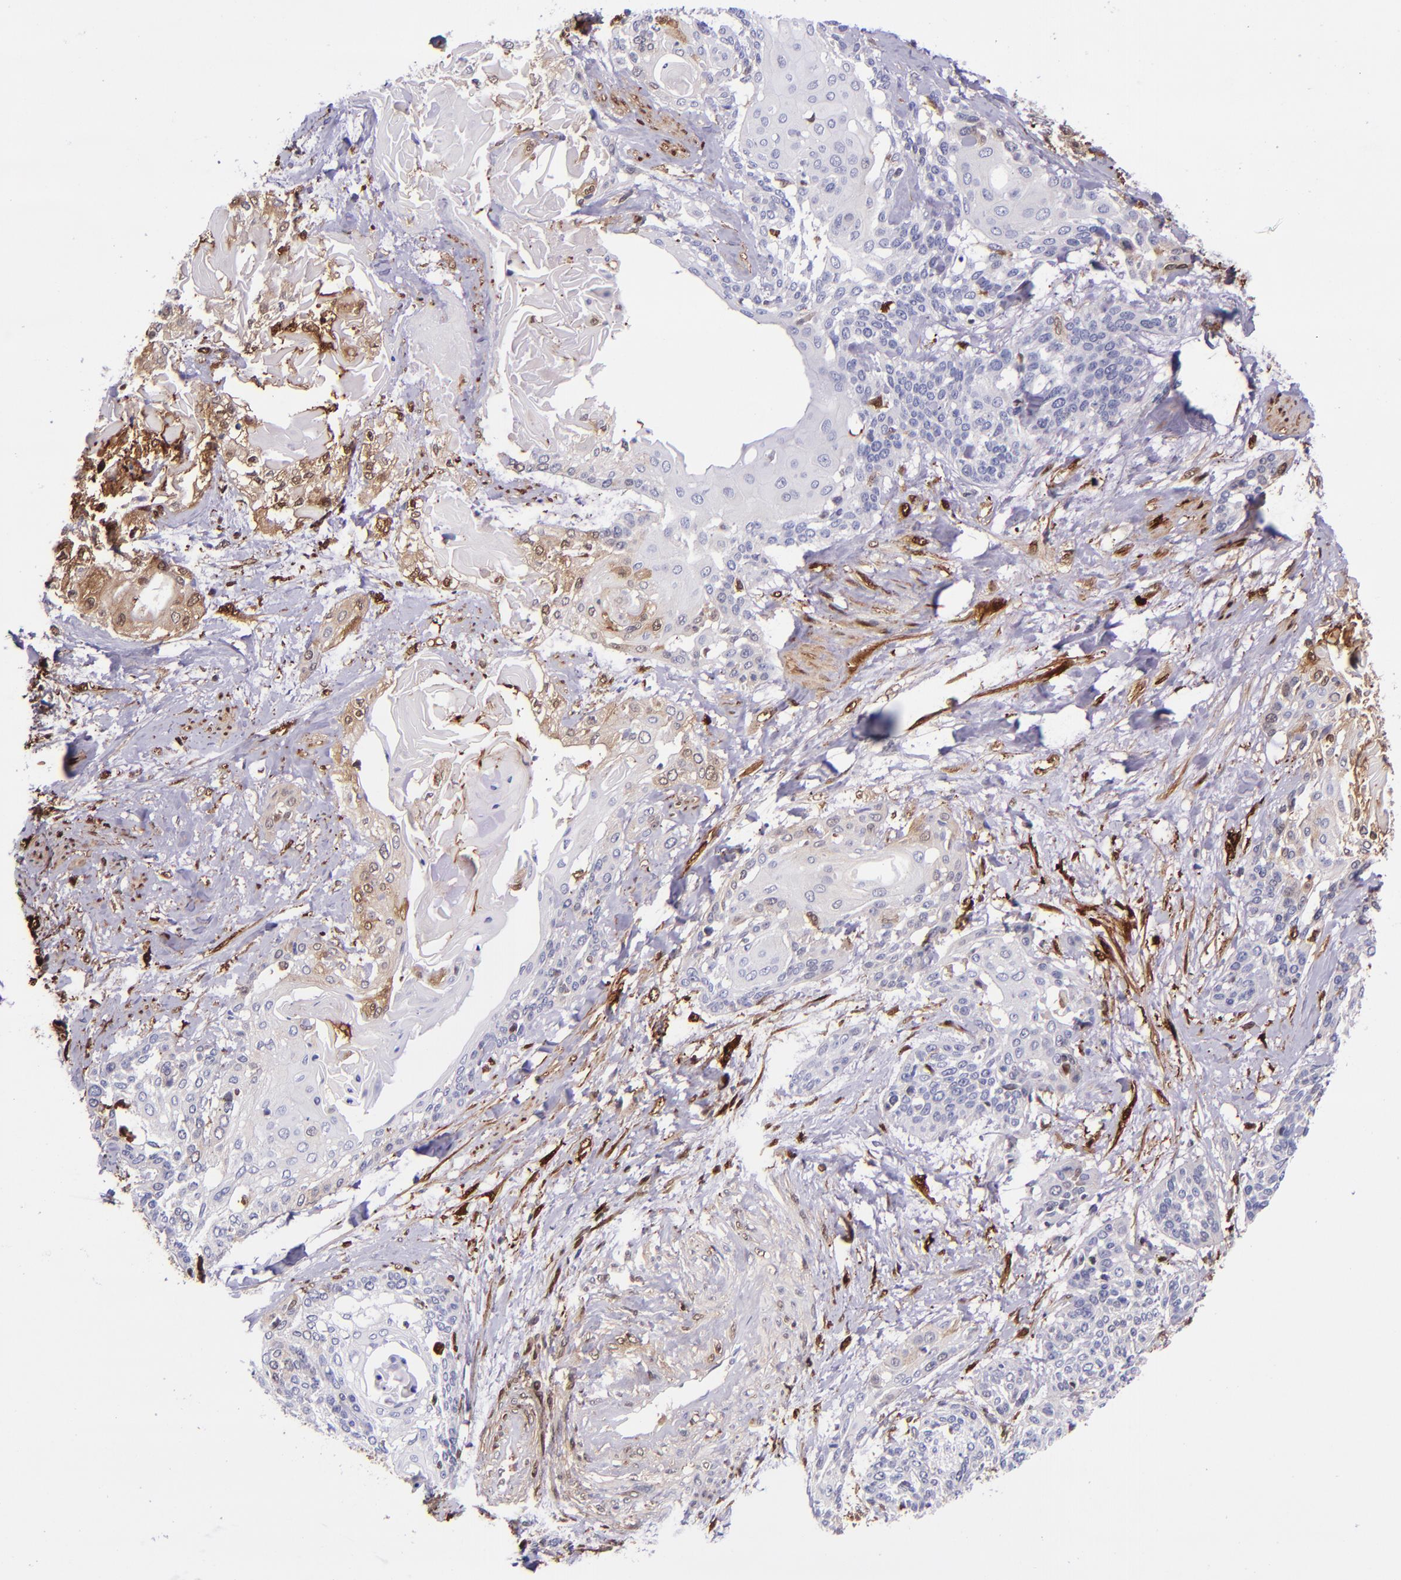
{"staining": {"intensity": "negative", "quantity": "none", "location": "none"}, "tissue": "cervical cancer", "cell_type": "Tumor cells", "image_type": "cancer", "snomed": [{"axis": "morphology", "description": "Squamous cell carcinoma, NOS"}, {"axis": "topography", "description": "Cervix"}], "caption": "High magnification brightfield microscopy of cervical squamous cell carcinoma stained with DAB (brown) and counterstained with hematoxylin (blue): tumor cells show no significant expression. The staining was performed using DAB (3,3'-diaminobenzidine) to visualize the protein expression in brown, while the nuclei were stained in blue with hematoxylin (Magnification: 20x).", "gene": "LGALS1", "patient": {"sex": "female", "age": 57}}